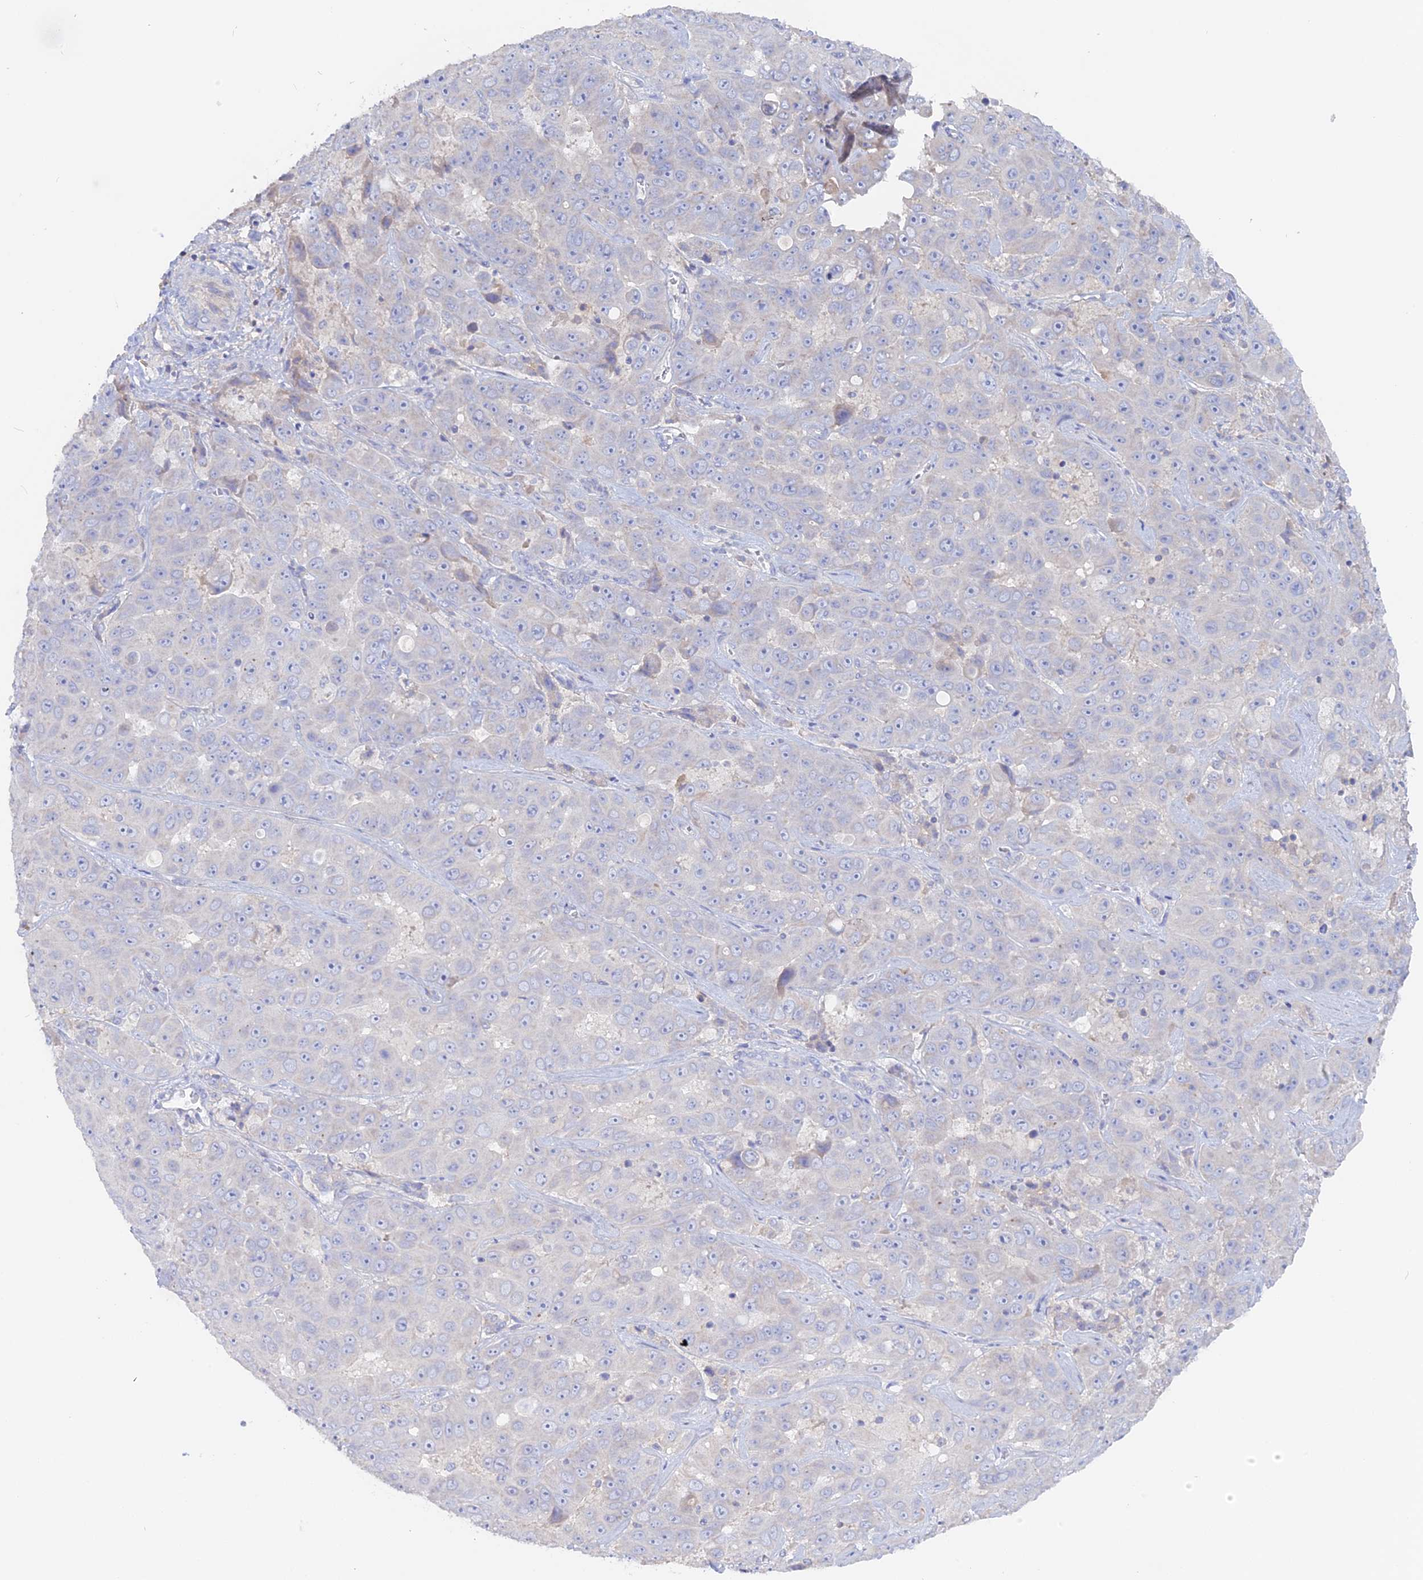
{"staining": {"intensity": "negative", "quantity": "none", "location": "none"}, "tissue": "liver cancer", "cell_type": "Tumor cells", "image_type": "cancer", "snomed": [{"axis": "morphology", "description": "Cholangiocarcinoma"}, {"axis": "topography", "description": "Liver"}], "caption": "Immunohistochemistry image of liver cancer (cholangiocarcinoma) stained for a protein (brown), which exhibits no positivity in tumor cells. (DAB (3,3'-diaminobenzidine) immunohistochemistry visualized using brightfield microscopy, high magnification).", "gene": "ADGRA1", "patient": {"sex": "female", "age": 52}}